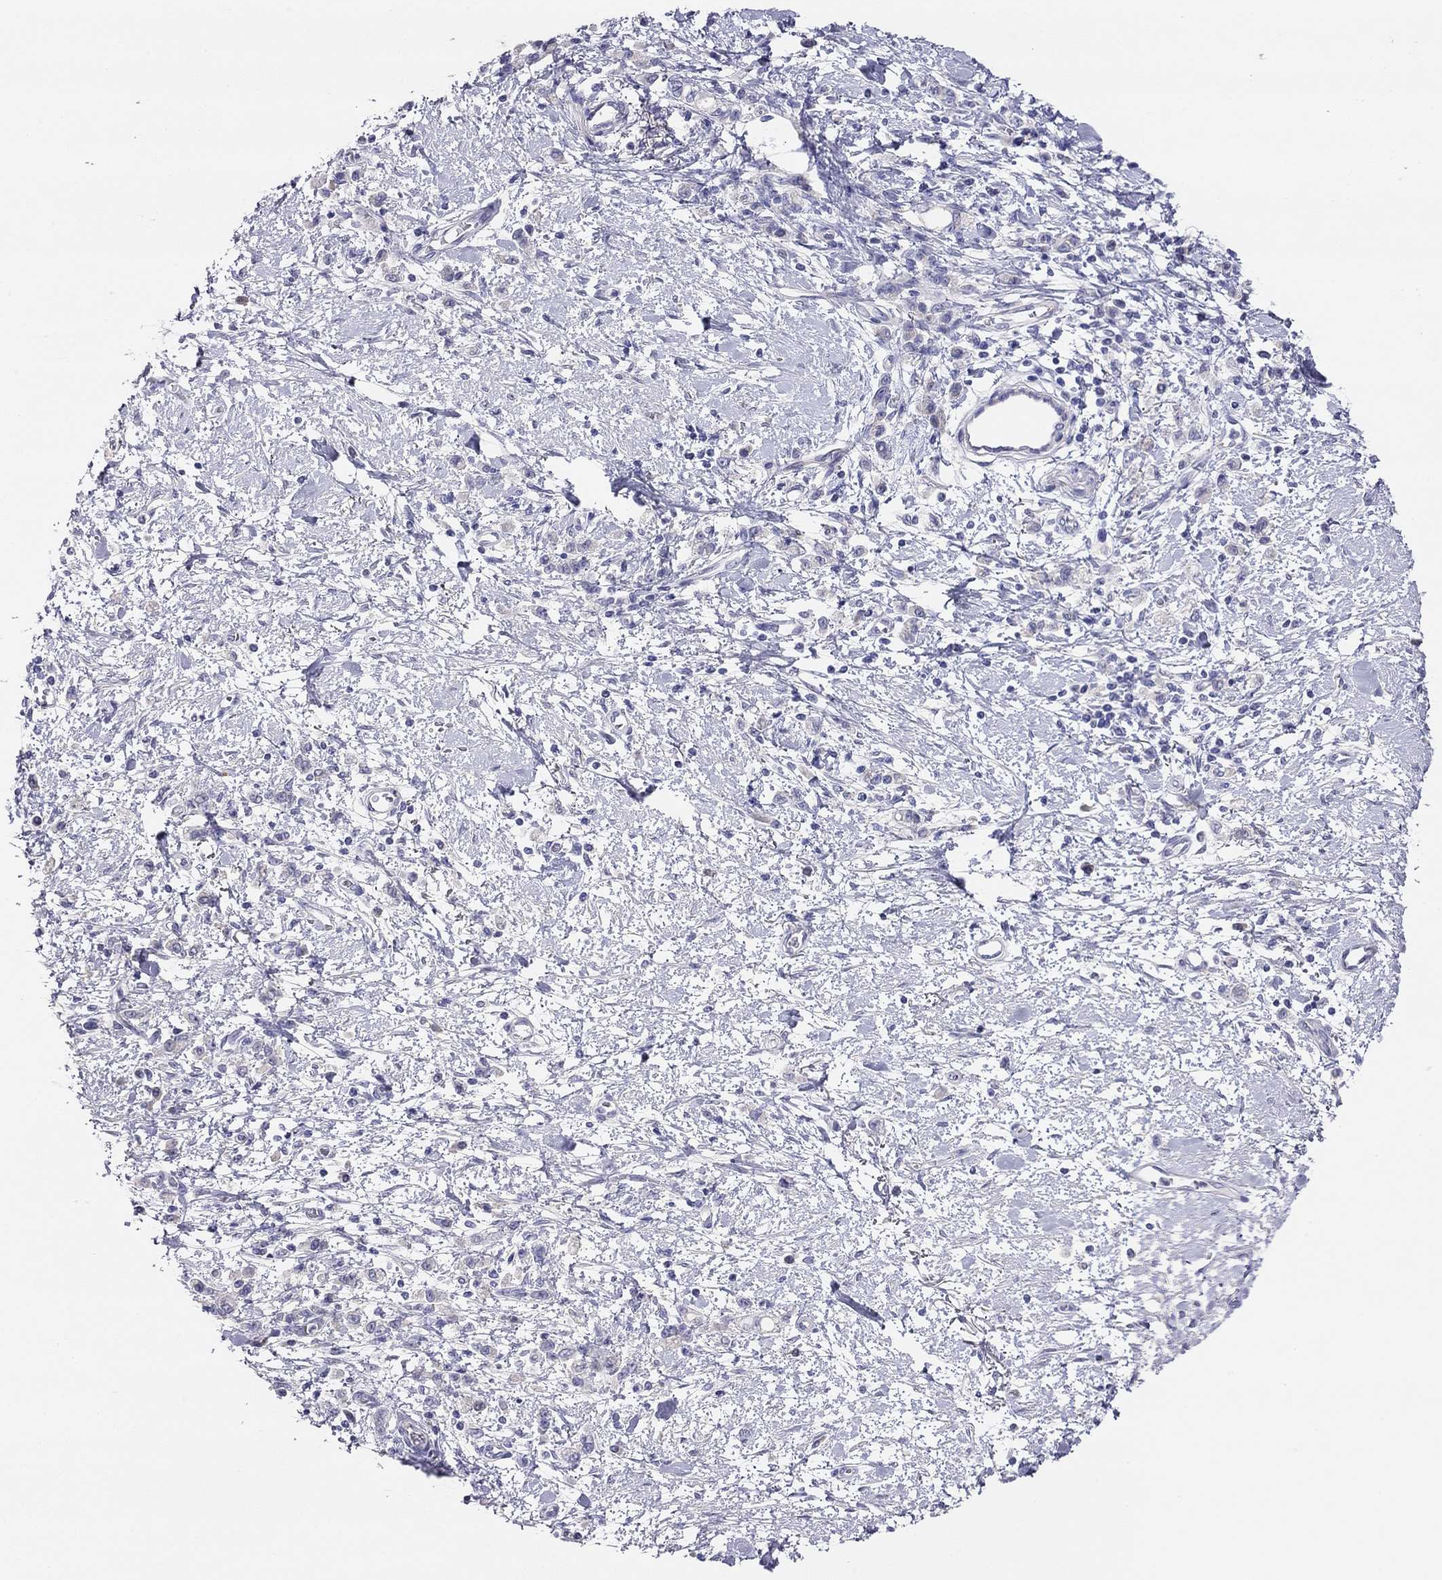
{"staining": {"intensity": "negative", "quantity": "none", "location": "none"}, "tissue": "stomach cancer", "cell_type": "Tumor cells", "image_type": "cancer", "snomed": [{"axis": "morphology", "description": "Adenocarcinoma, NOS"}, {"axis": "topography", "description": "Stomach"}], "caption": "This is a image of immunohistochemistry (IHC) staining of stomach adenocarcinoma, which shows no positivity in tumor cells.", "gene": "MGAT4C", "patient": {"sex": "male", "age": 77}}